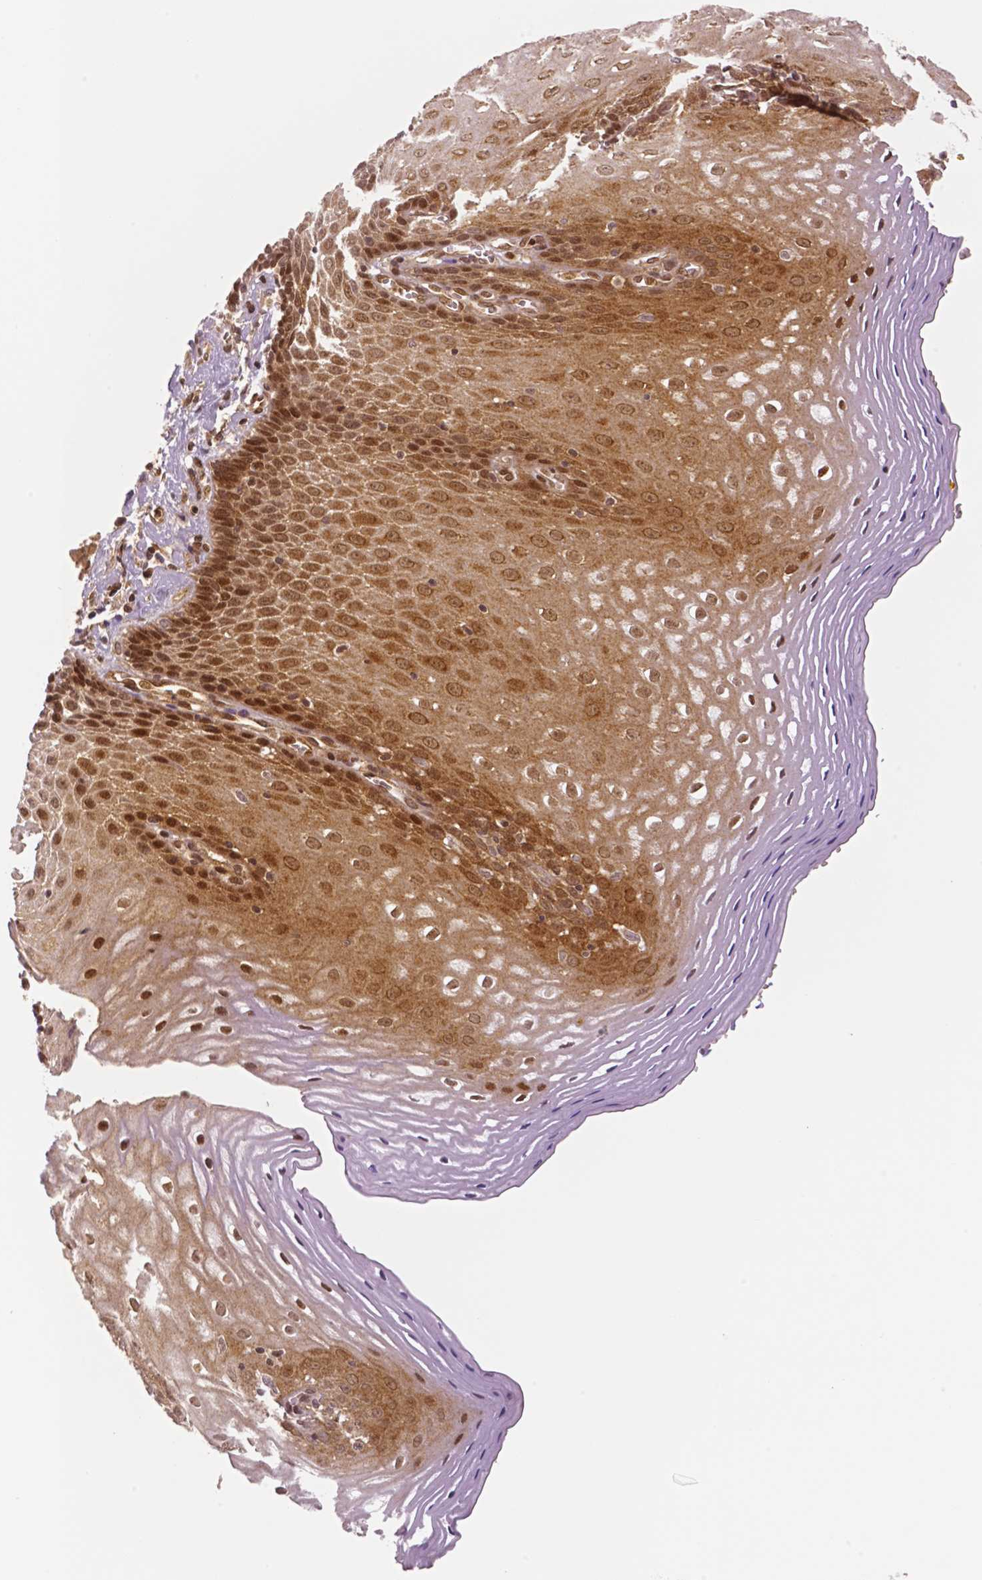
{"staining": {"intensity": "moderate", "quantity": ">75%", "location": "cytoplasmic/membranous,nuclear"}, "tissue": "esophagus", "cell_type": "Squamous epithelial cells", "image_type": "normal", "snomed": [{"axis": "morphology", "description": "Normal tissue, NOS"}, {"axis": "topography", "description": "Esophagus"}], "caption": "A medium amount of moderate cytoplasmic/membranous,nuclear staining is seen in approximately >75% of squamous epithelial cells in benign esophagus.", "gene": "STAT3", "patient": {"sex": "female", "age": 68}}